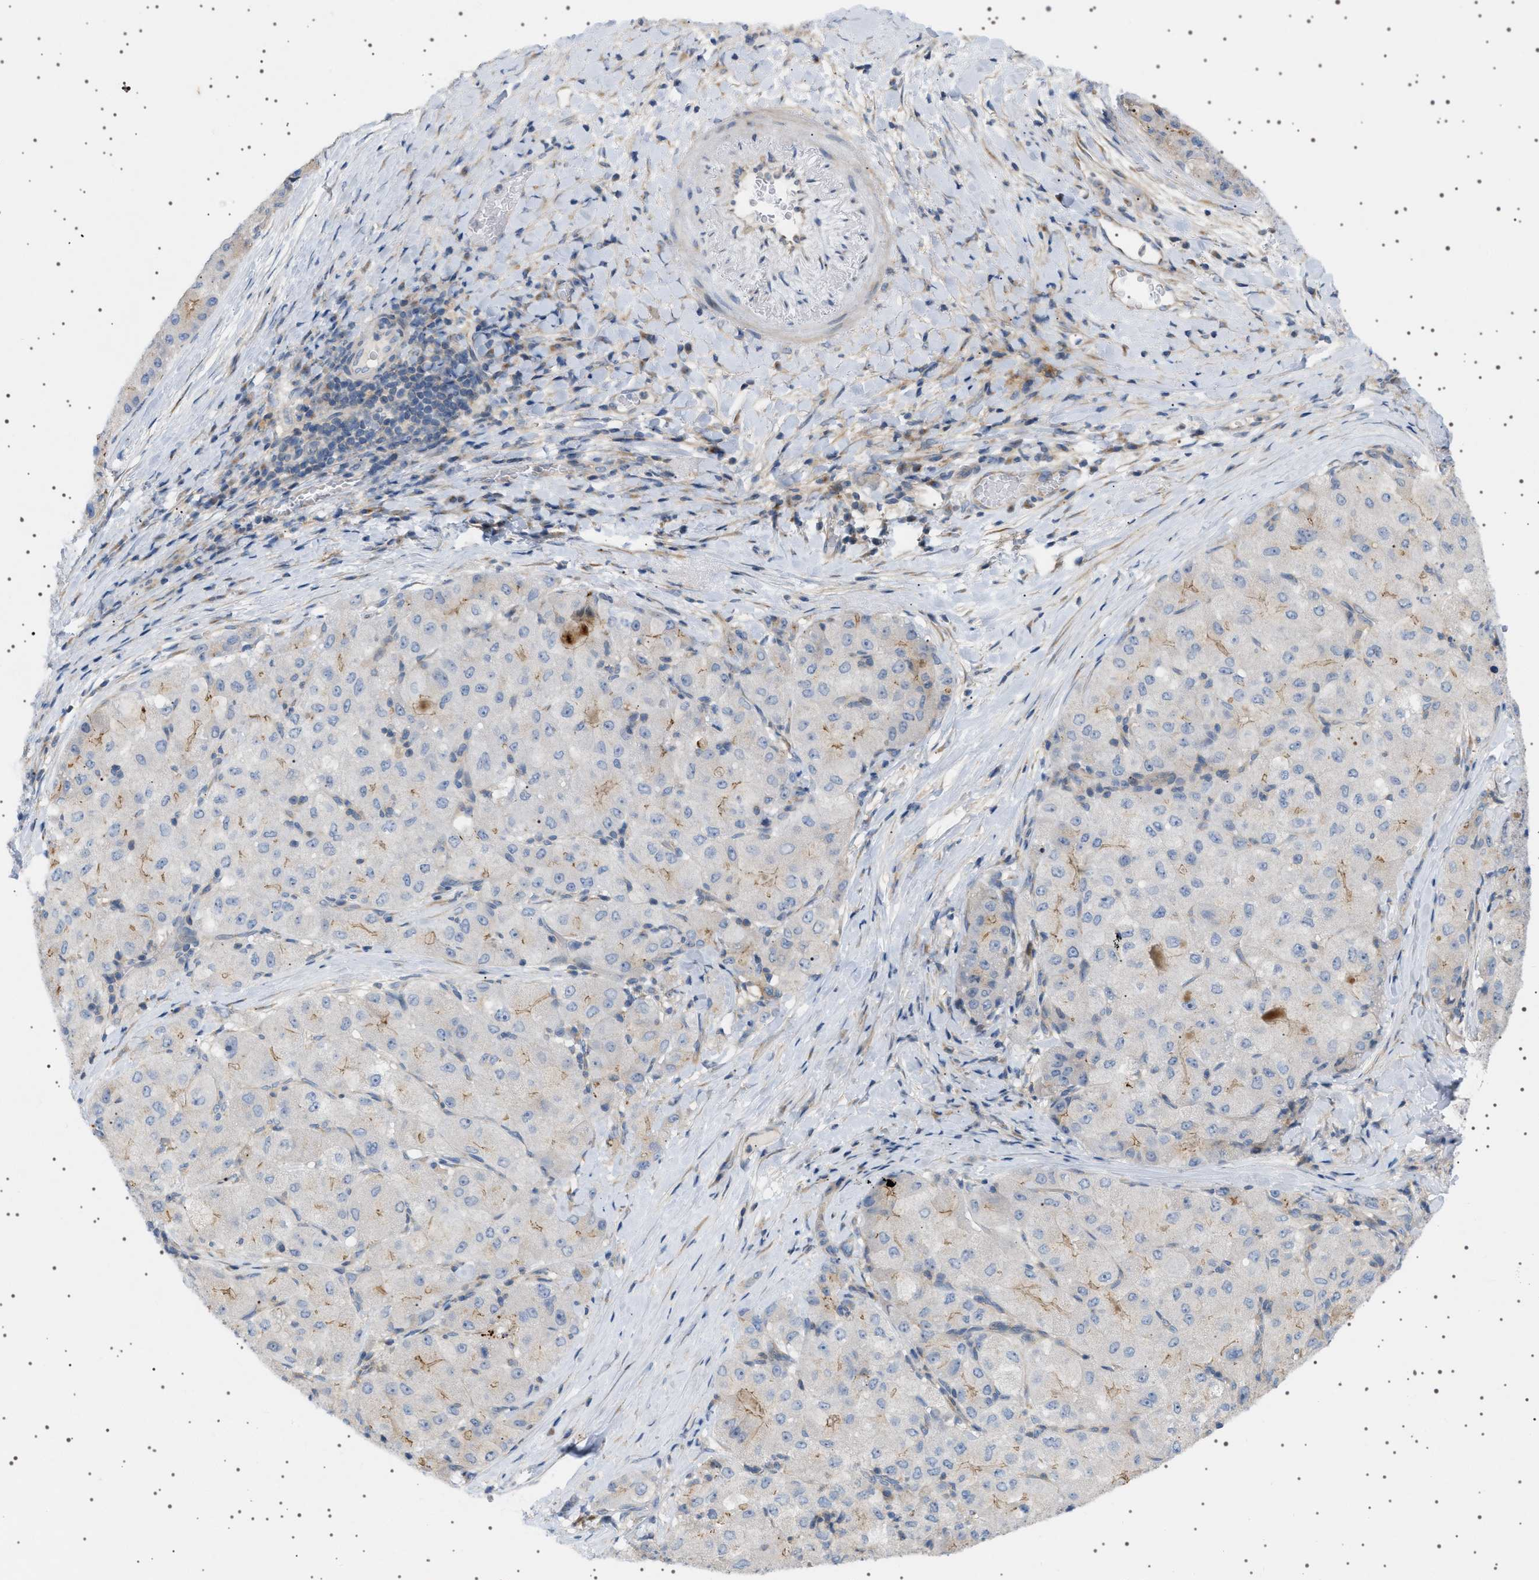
{"staining": {"intensity": "weak", "quantity": "<25%", "location": "cytoplasmic/membranous"}, "tissue": "liver cancer", "cell_type": "Tumor cells", "image_type": "cancer", "snomed": [{"axis": "morphology", "description": "Carcinoma, Hepatocellular, NOS"}, {"axis": "topography", "description": "Liver"}], "caption": "An immunohistochemistry (IHC) image of liver cancer (hepatocellular carcinoma) is shown. There is no staining in tumor cells of liver cancer (hepatocellular carcinoma).", "gene": "ADCY10", "patient": {"sex": "male", "age": 80}}